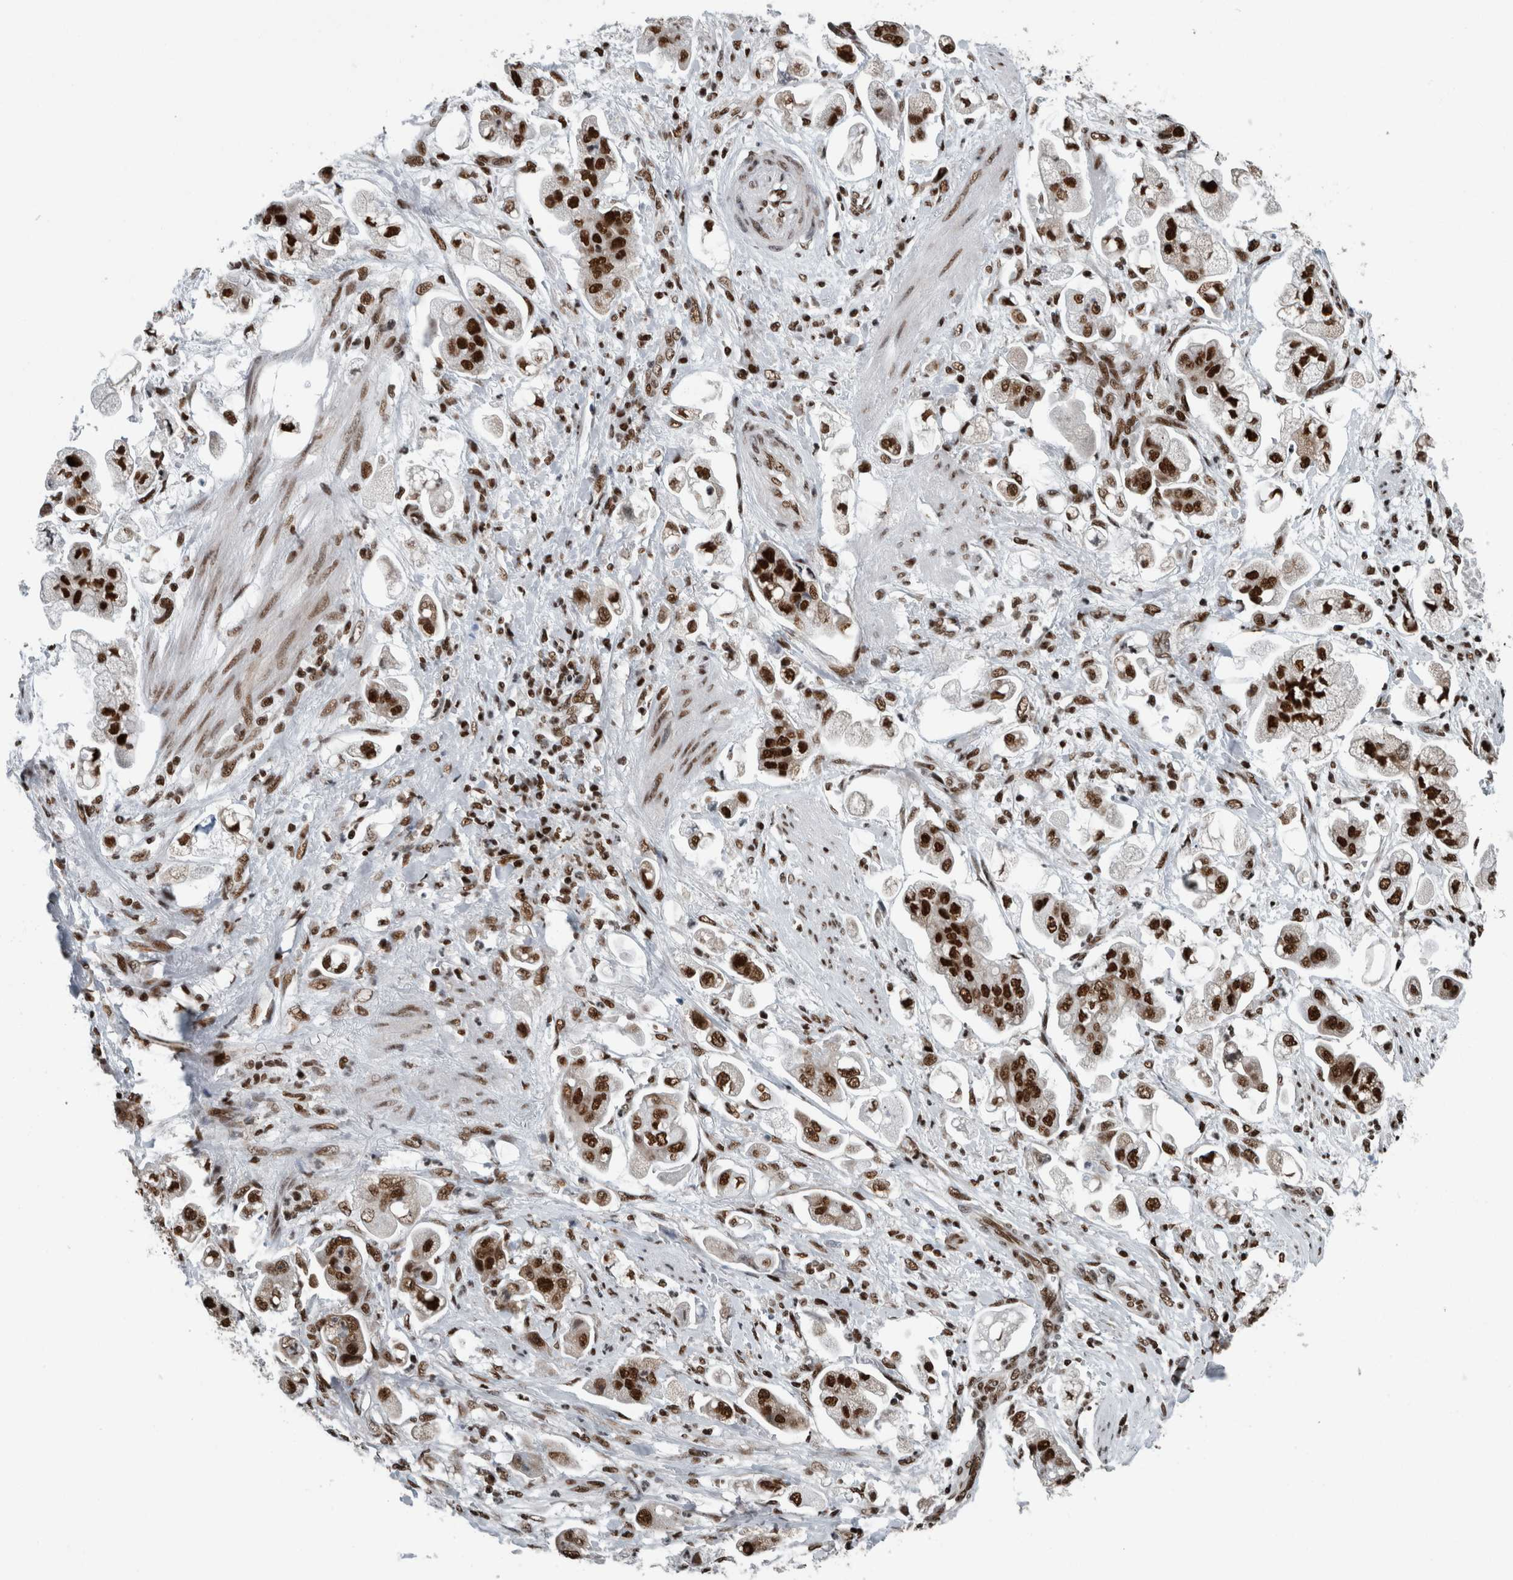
{"staining": {"intensity": "strong", "quantity": ">75%", "location": "nuclear"}, "tissue": "stomach cancer", "cell_type": "Tumor cells", "image_type": "cancer", "snomed": [{"axis": "morphology", "description": "Adenocarcinoma, NOS"}, {"axis": "topography", "description": "Stomach"}], "caption": "Adenocarcinoma (stomach) tissue shows strong nuclear staining in approximately >75% of tumor cells, visualized by immunohistochemistry. (DAB = brown stain, brightfield microscopy at high magnification).", "gene": "DNMT3A", "patient": {"sex": "male", "age": 62}}